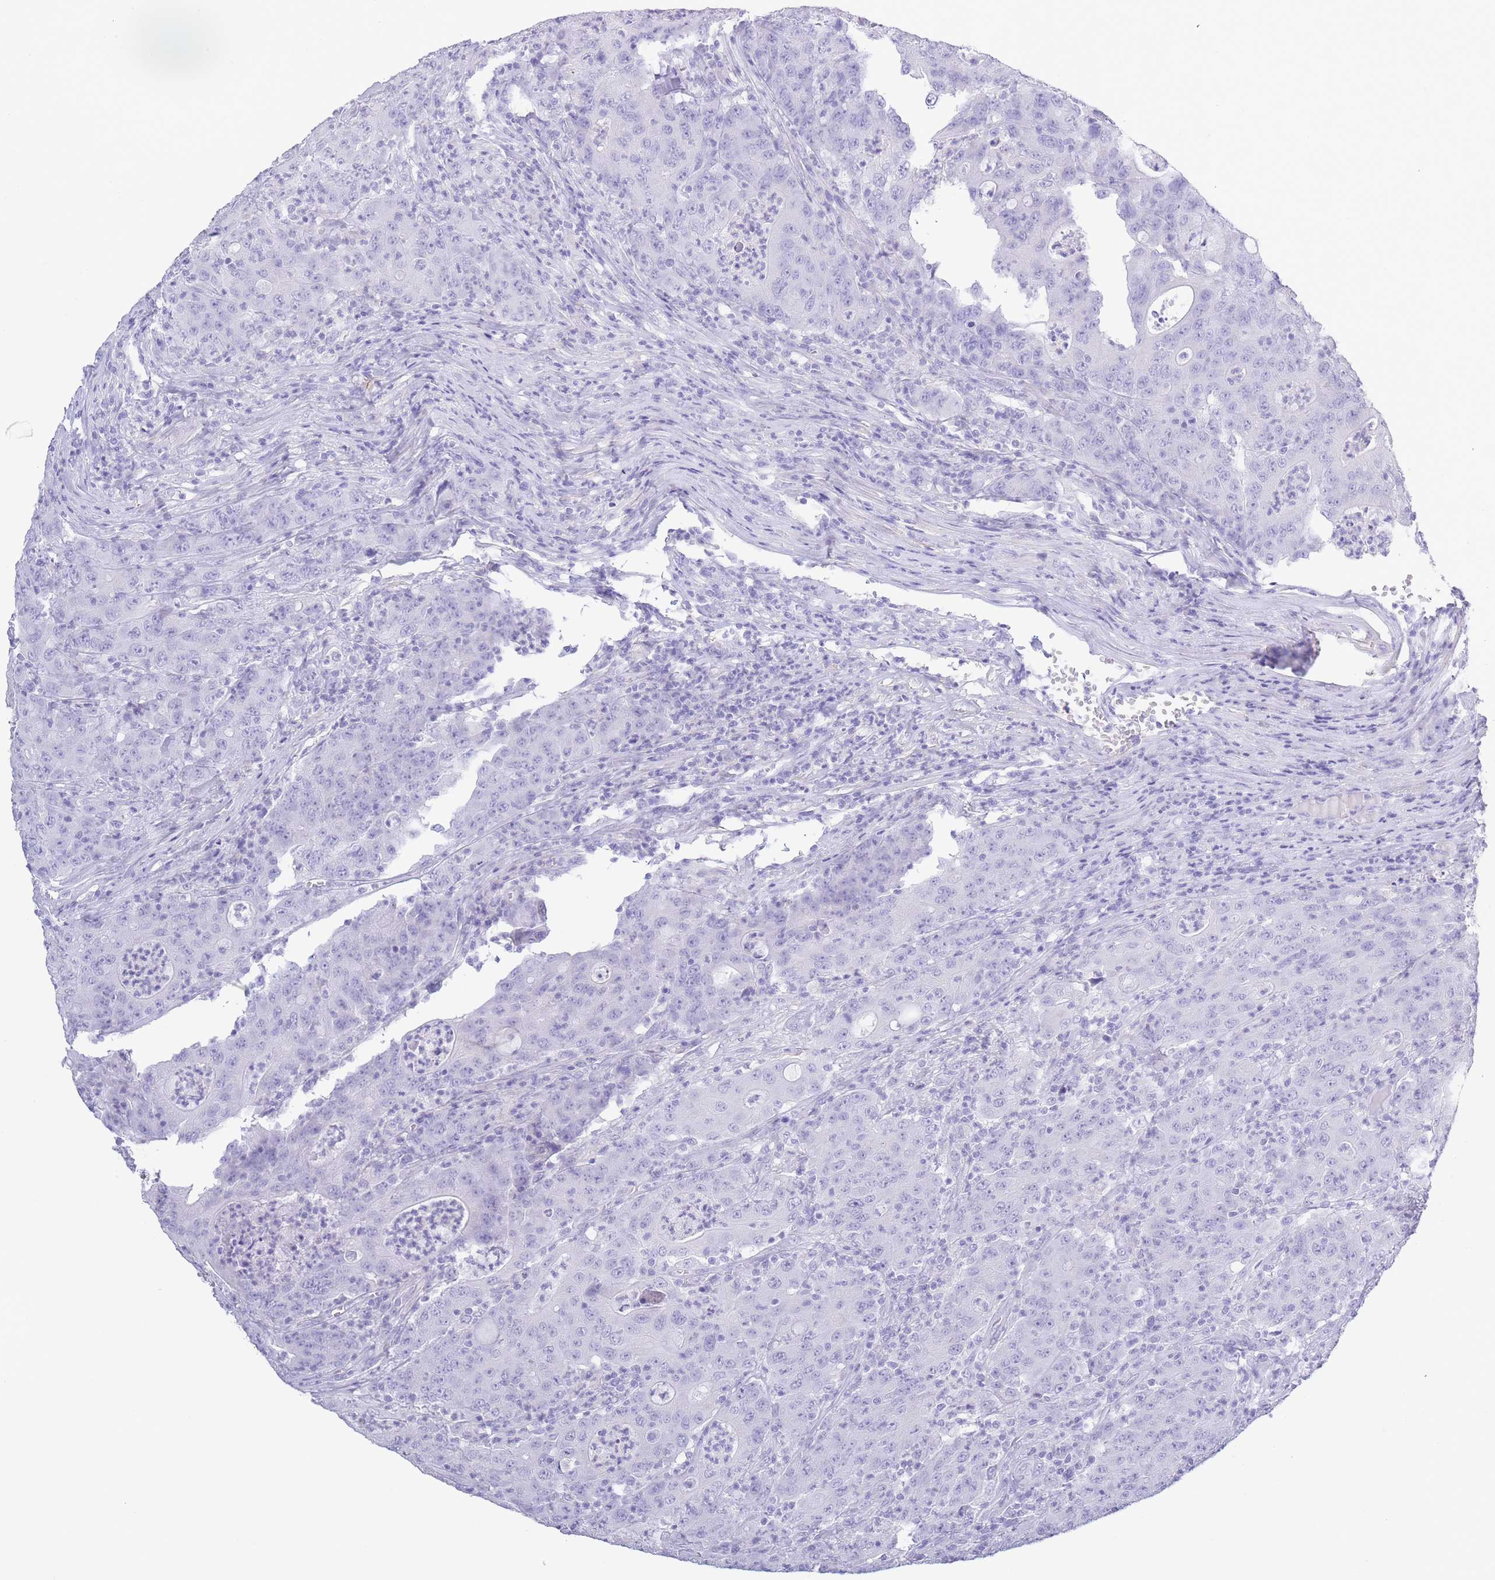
{"staining": {"intensity": "negative", "quantity": "none", "location": "none"}, "tissue": "colorectal cancer", "cell_type": "Tumor cells", "image_type": "cancer", "snomed": [{"axis": "morphology", "description": "Adenocarcinoma, NOS"}, {"axis": "topography", "description": "Colon"}], "caption": "Colorectal cancer stained for a protein using IHC reveals no staining tumor cells.", "gene": "PKLR", "patient": {"sex": "male", "age": 83}}